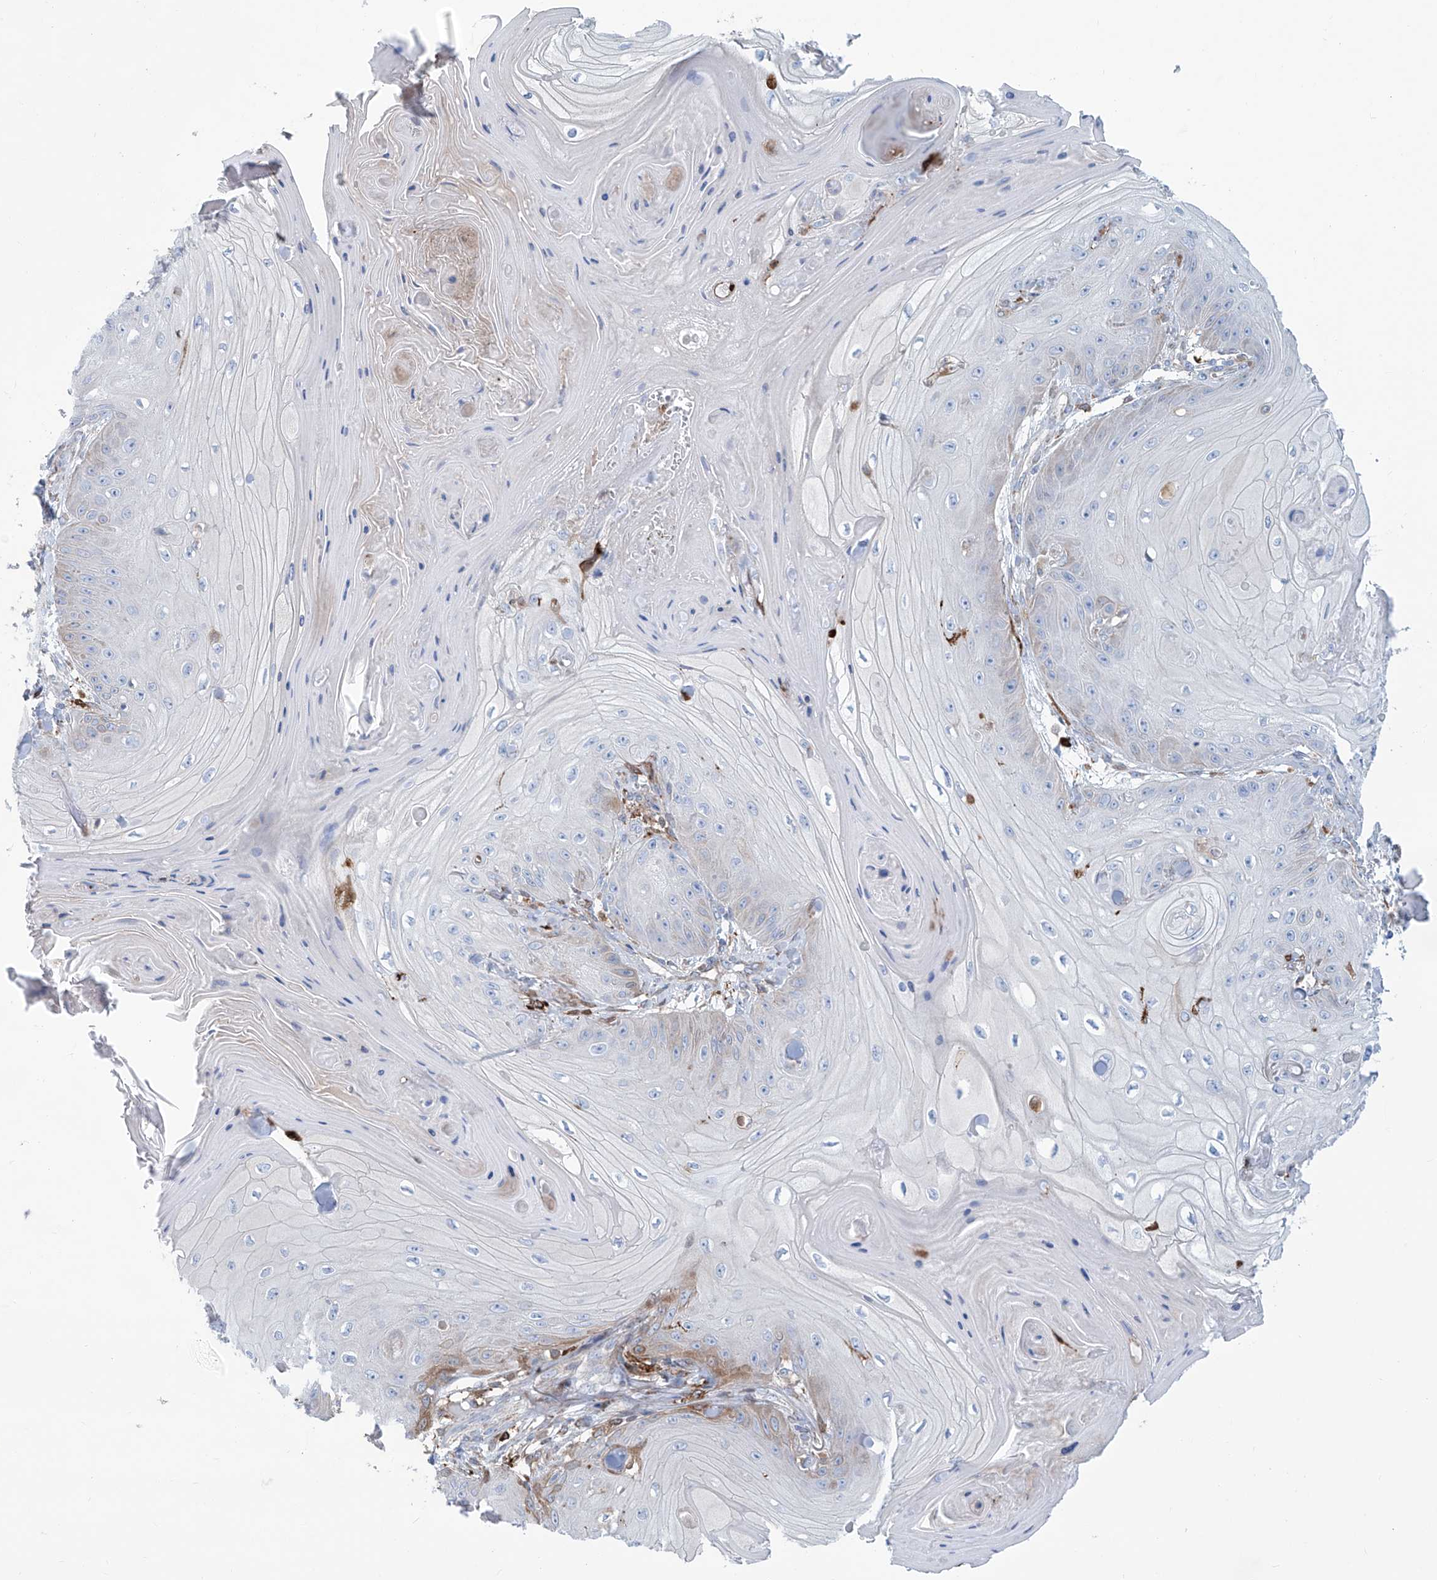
{"staining": {"intensity": "moderate", "quantity": "<25%", "location": "cytoplasmic/membranous"}, "tissue": "skin cancer", "cell_type": "Tumor cells", "image_type": "cancer", "snomed": [{"axis": "morphology", "description": "Squamous cell carcinoma, NOS"}, {"axis": "topography", "description": "Skin"}], "caption": "There is low levels of moderate cytoplasmic/membranous staining in tumor cells of skin cancer, as demonstrated by immunohistochemical staining (brown color).", "gene": "ALDH6A1", "patient": {"sex": "male", "age": 74}}